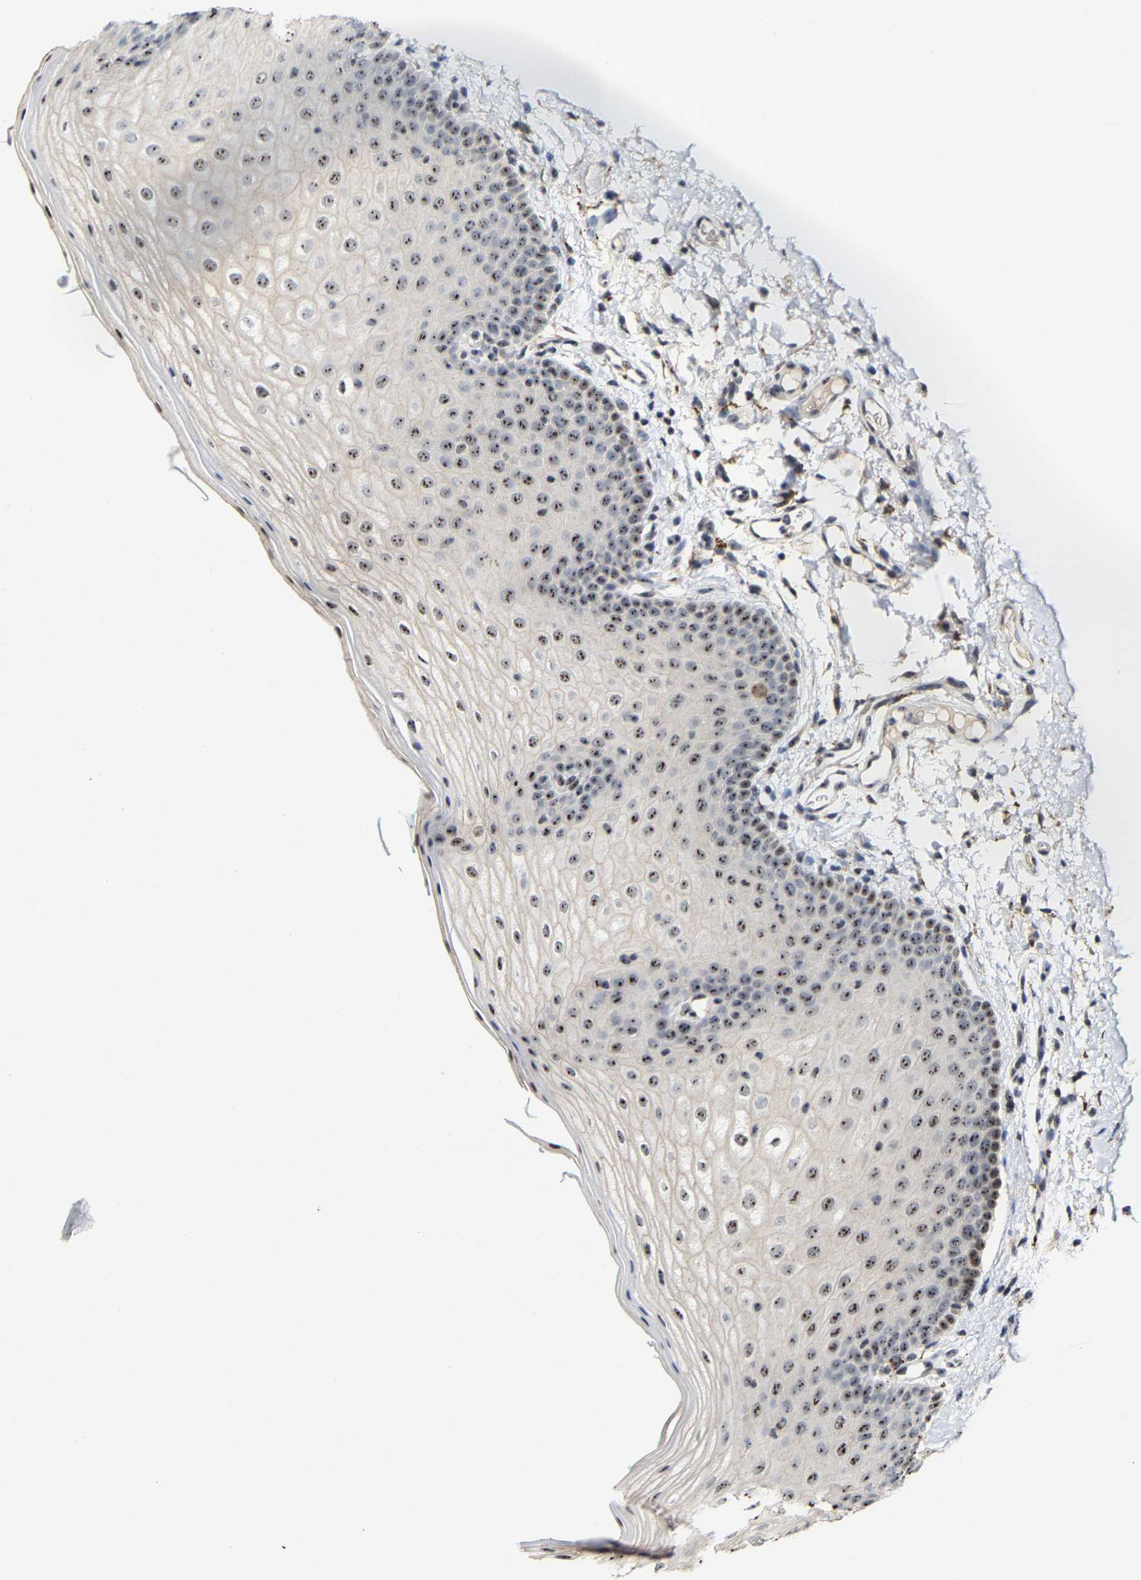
{"staining": {"intensity": "moderate", "quantity": ">75%", "location": "nuclear"}, "tissue": "oral mucosa", "cell_type": "Squamous epithelial cells", "image_type": "normal", "snomed": [{"axis": "morphology", "description": "Normal tissue, NOS"}, {"axis": "topography", "description": "Skin"}, {"axis": "topography", "description": "Oral tissue"}], "caption": "Squamous epithelial cells reveal medium levels of moderate nuclear staining in about >75% of cells in unremarkable human oral mucosa. The staining is performed using DAB (3,3'-diaminobenzidine) brown chromogen to label protein expression. The nuclei are counter-stained blue using hematoxylin.", "gene": "NOP58", "patient": {"sex": "male", "age": 84}}